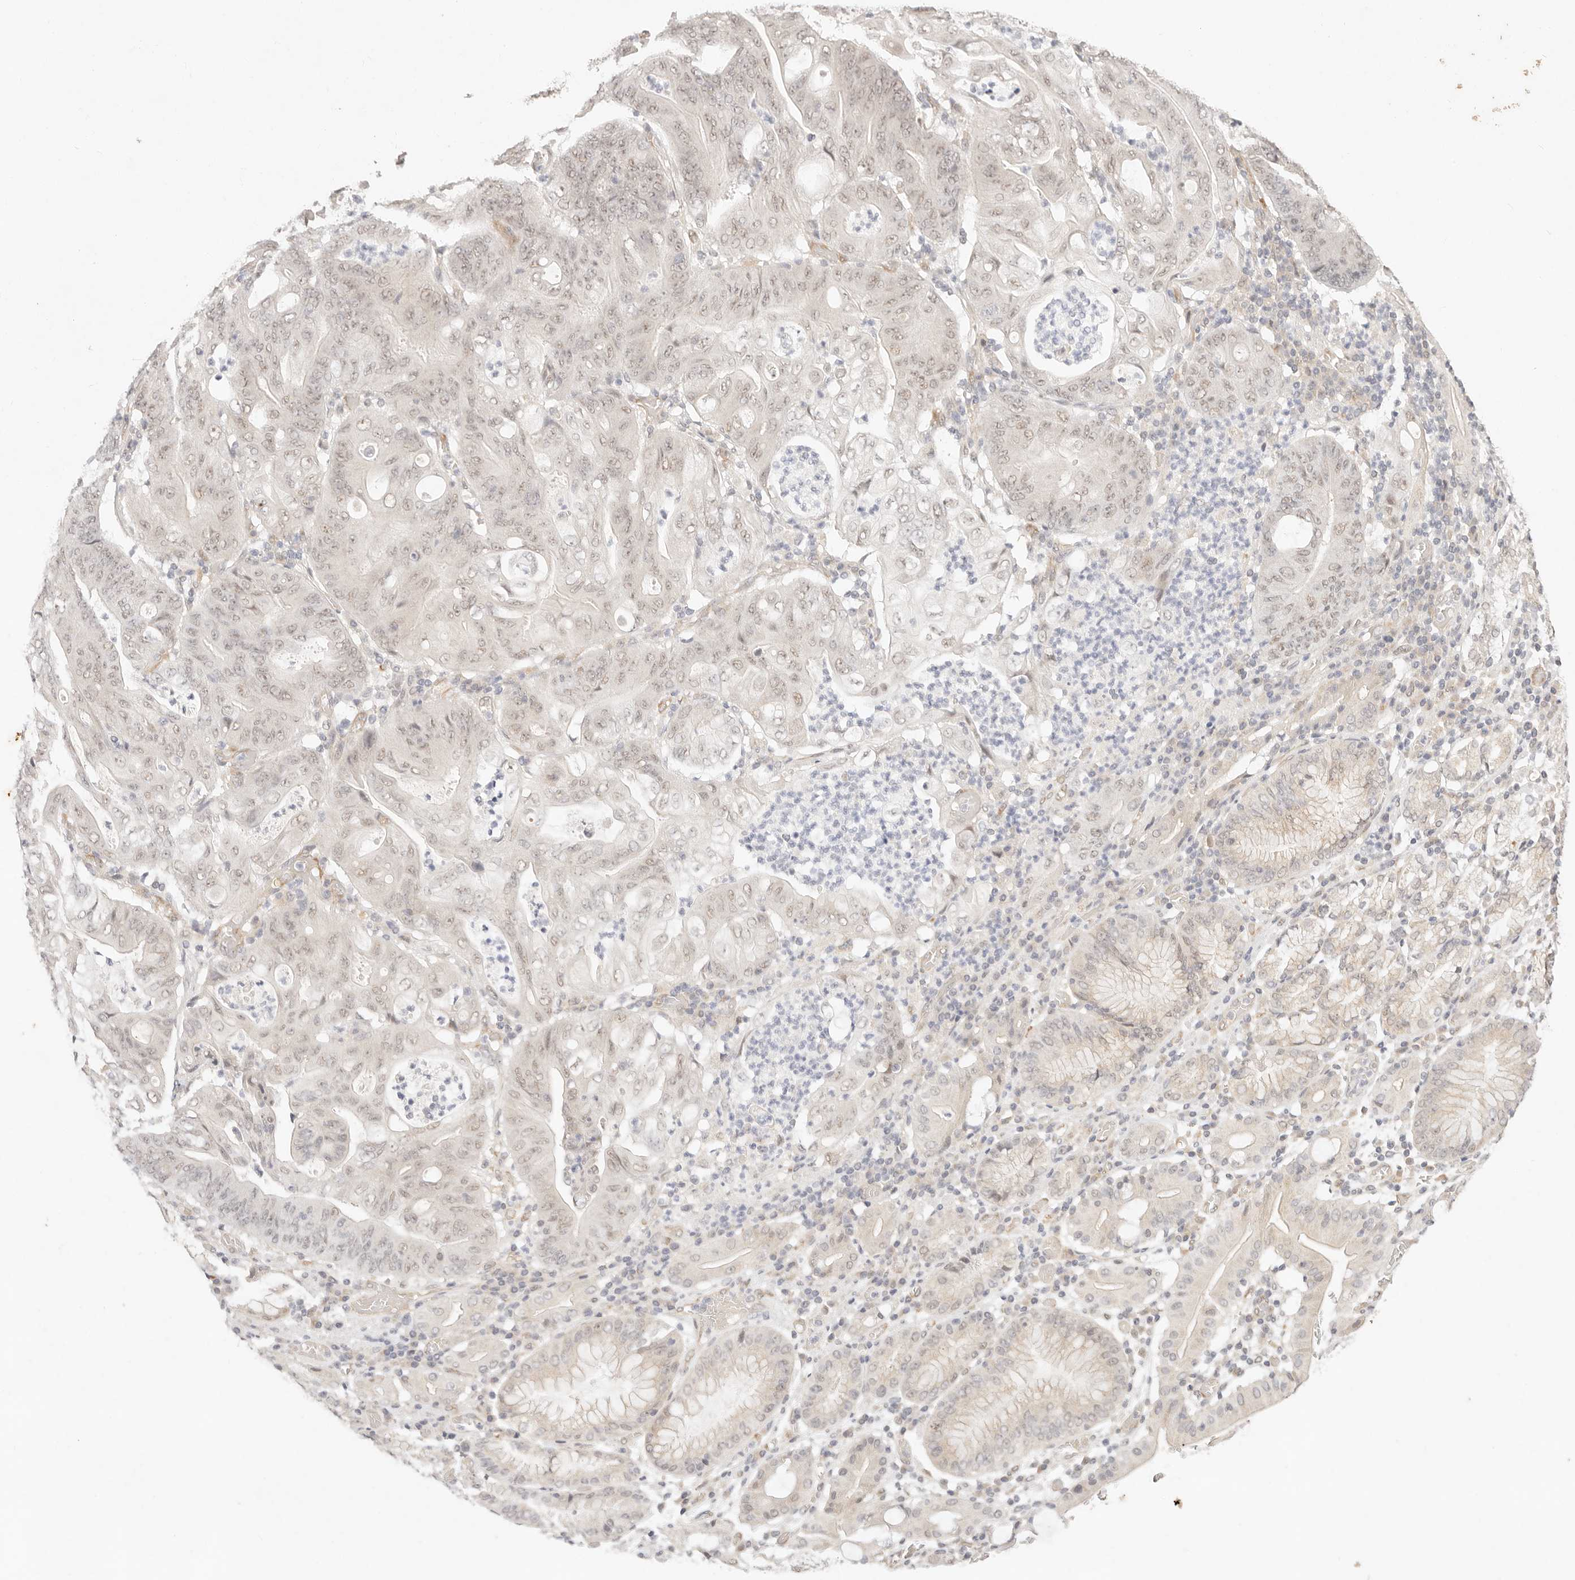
{"staining": {"intensity": "weak", "quantity": "25%-75%", "location": "cytoplasmic/membranous,nuclear"}, "tissue": "stomach cancer", "cell_type": "Tumor cells", "image_type": "cancer", "snomed": [{"axis": "morphology", "description": "Adenocarcinoma, NOS"}, {"axis": "topography", "description": "Stomach"}], "caption": "Immunohistochemical staining of adenocarcinoma (stomach) shows low levels of weak cytoplasmic/membranous and nuclear protein positivity in approximately 25%-75% of tumor cells.", "gene": "GPR156", "patient": {"sex": "female", "age": 73}}